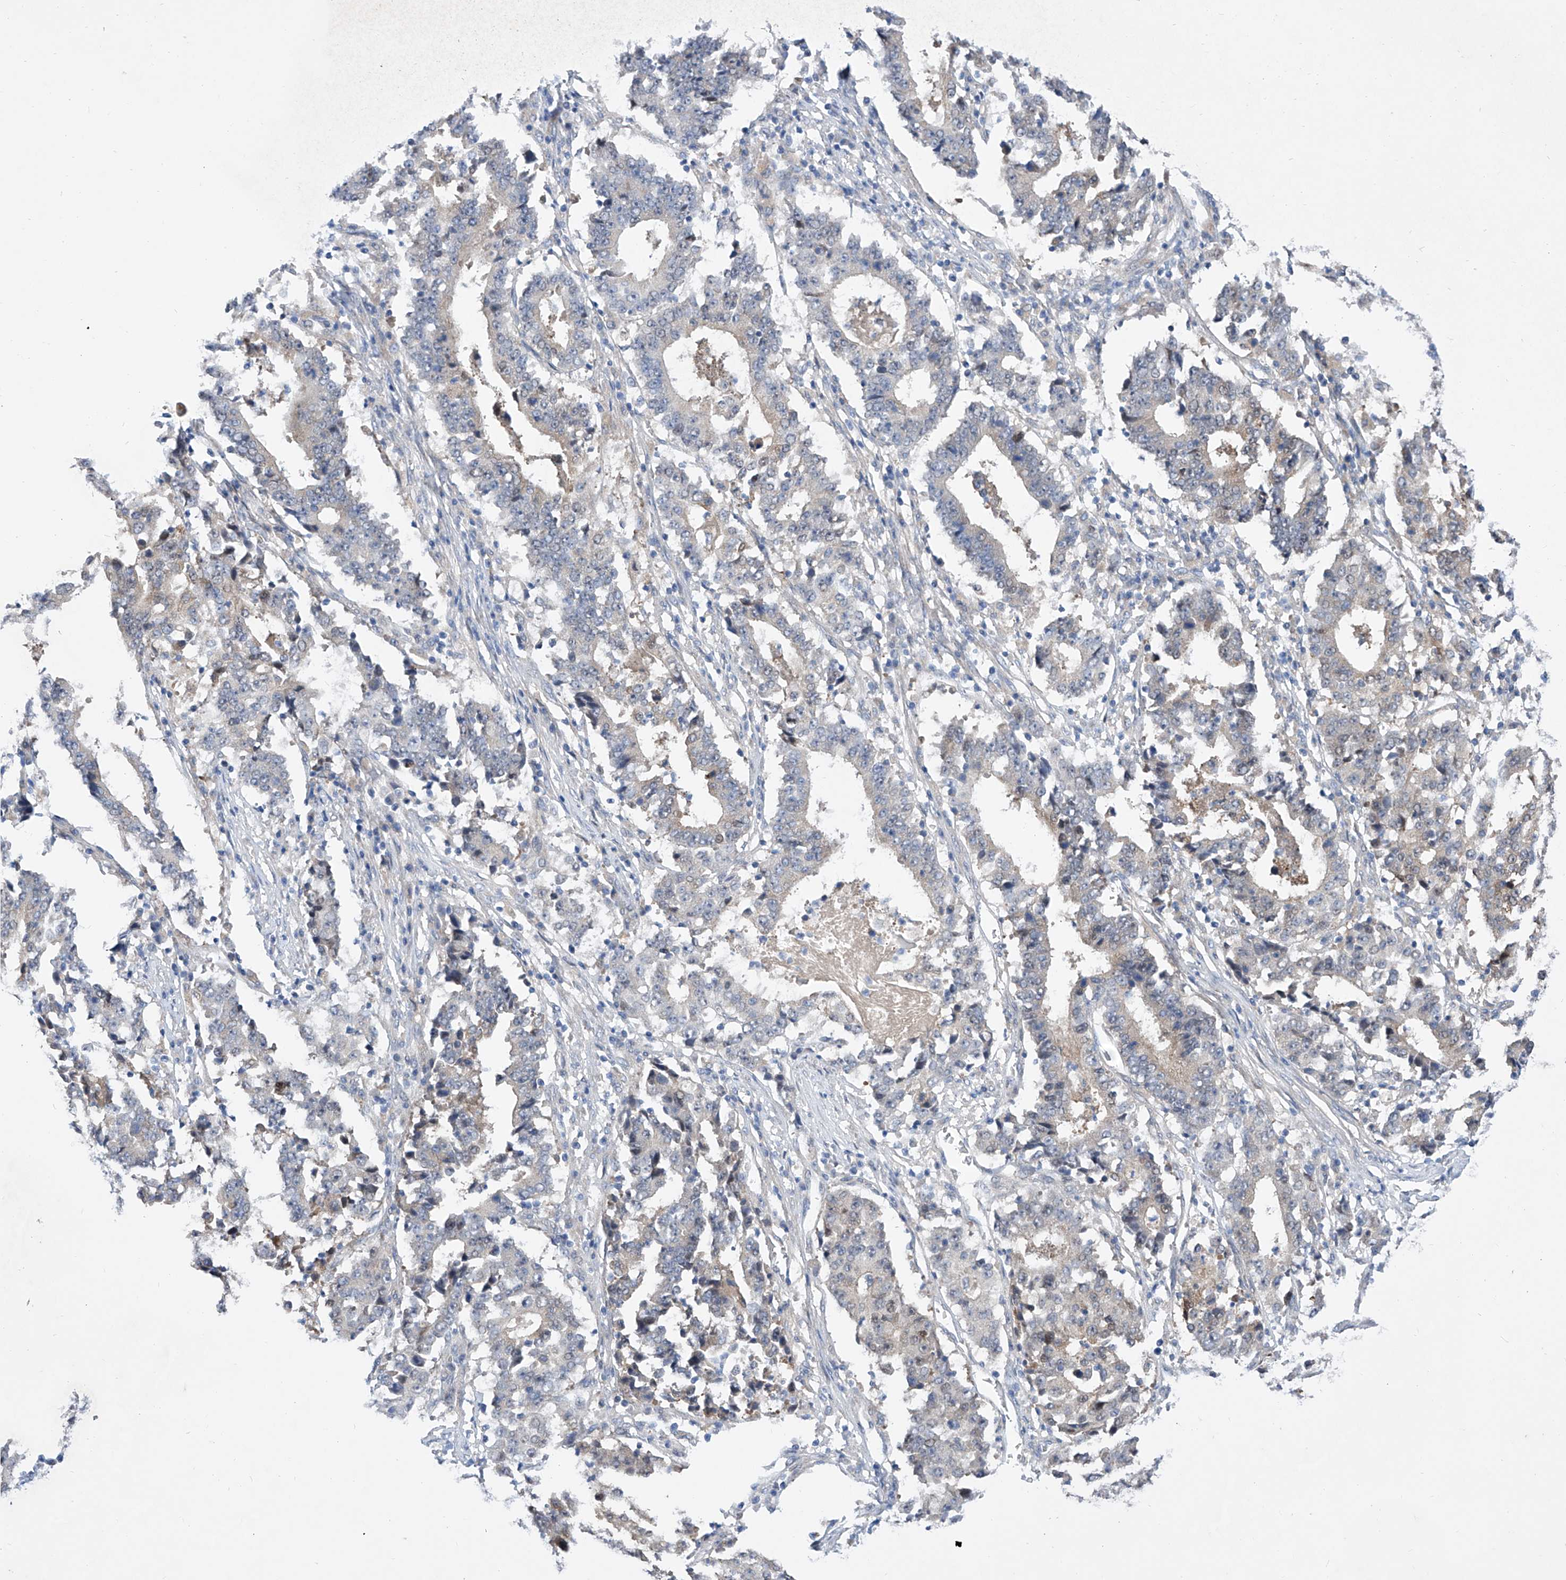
{"staining": {"intensity": "negative", "quantity": "none", "location": "none"}, "tissue": "stomach cancer", "cell_type": "Tumor cells", "image_type": "cancer", "snomed": [{"axis": "morphology", "description": "Adenocarcinoma, NOS"}, {"axis": "topography", "description": "Stomach"}], "caption": "This is an IHC micrograph of stomach adenocarcinoma. There is no positivity in tumor cells.", "gene": "SRBD1", "patient": {"sex": "male", "age": 59}}